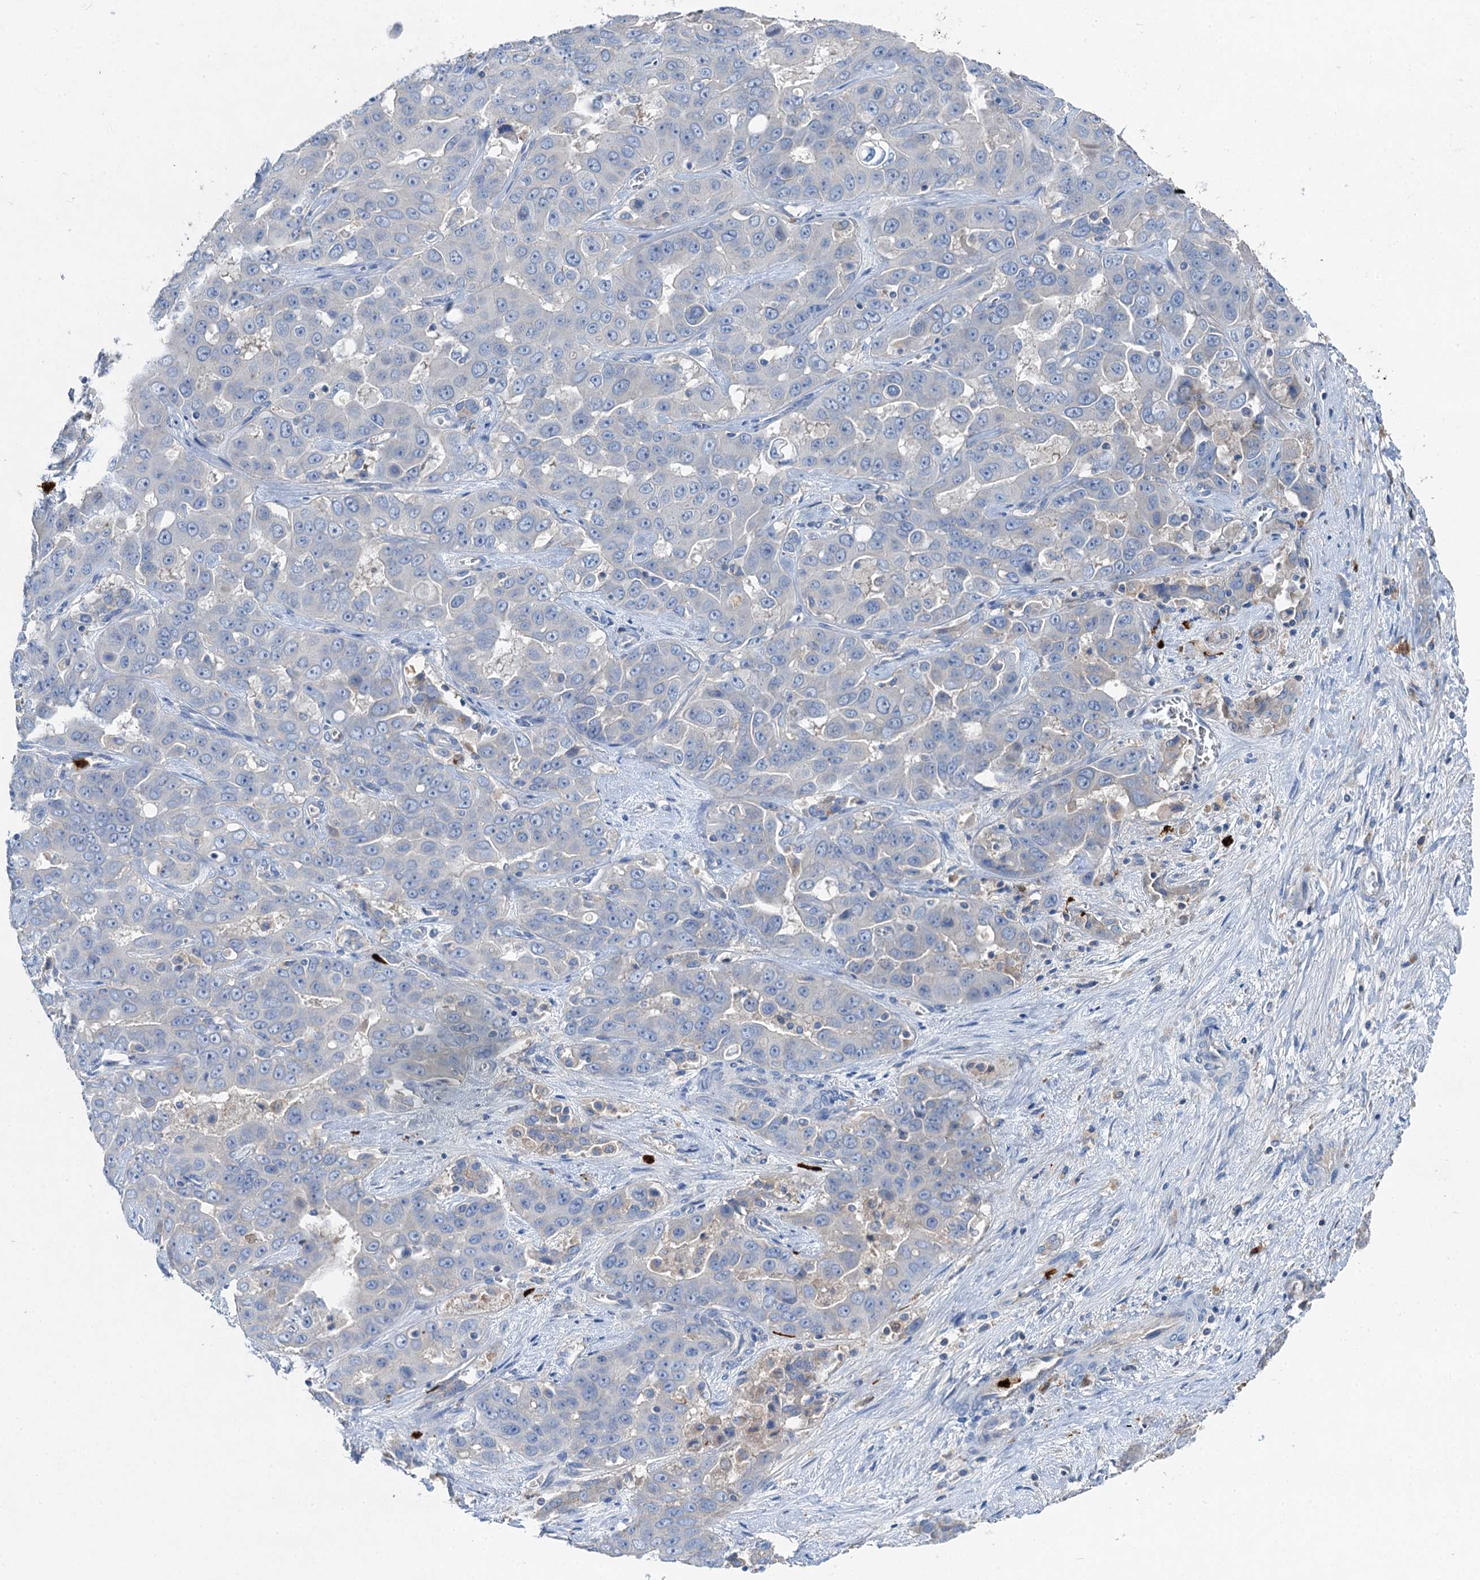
{"staining": {"intensity": "negative", "quantity": "none", "location": "none"}, "tissue": "liver cancer", "cell_type": "Tumor cells", "image_type": "cancer", "snomed": [{"axis": "morphology", "description": "Cholangiocarcinoma"}, {"axis": "topography", "description": "Liver"}], "caption": "Liver cancer was stained to show a protein in brown. There is no significant expression in tumor cells.", "gene": "OTOA", "patient": {"sex": "female", "age": 52}}